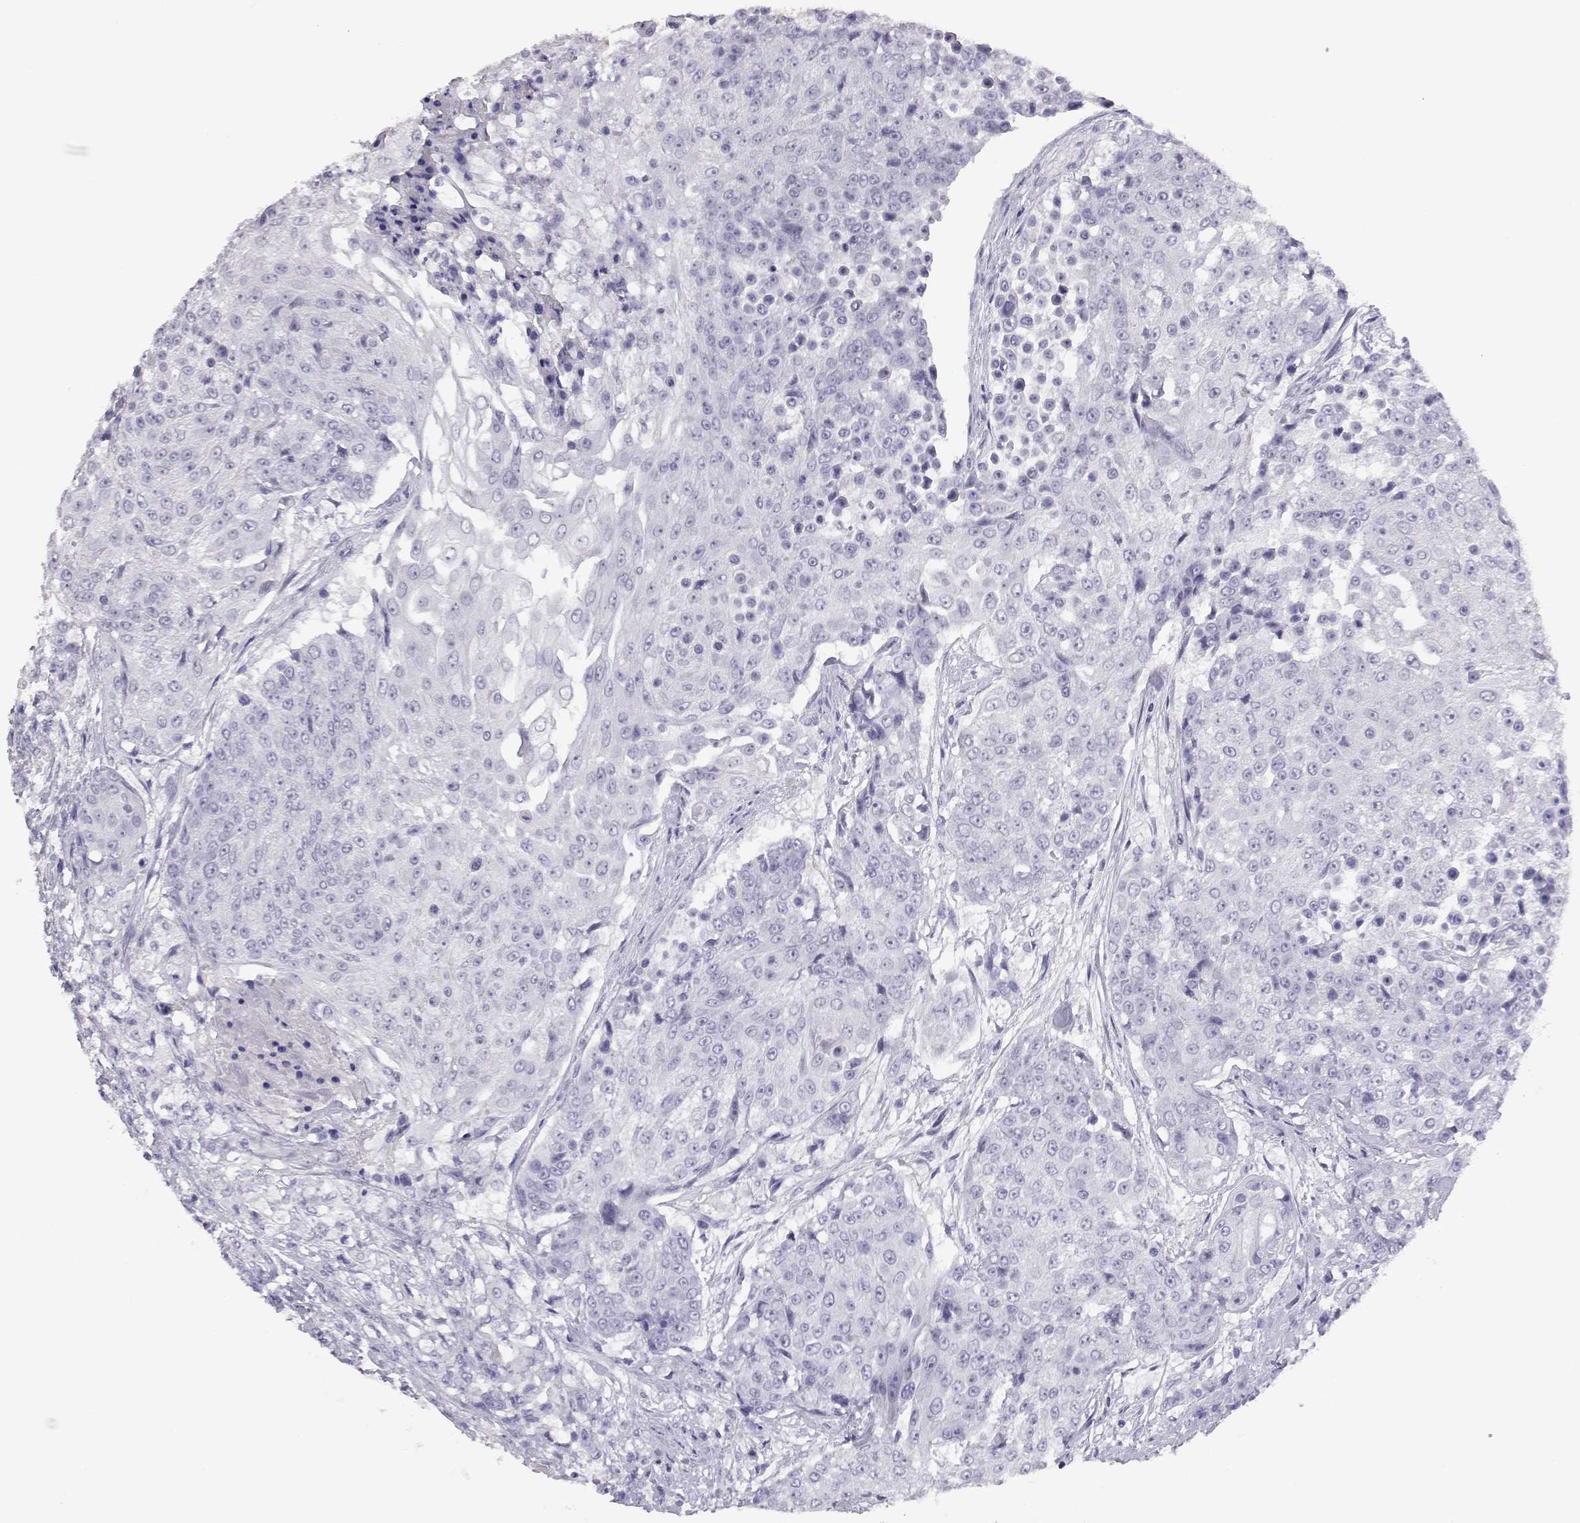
{"staining": {"intensity": "negative", "quantity": "none", "location": "none"}, "tissue": "urothelial cancer", "cell_type": "Tumor cells", "image_type": "cancer", "snomed": [{"axis": "morphology", "description": "Urothelial carcinoma, High grade"}, {"axis": "topography", "description": "Urinary bladder"}], "caption": "This is a image of immunohistochemistry (IHC) staining of urothelial cancer, which shows no expression in tumor cells.", "gene": "PMCH", "patient": {"sex": "female", "age": 63}}